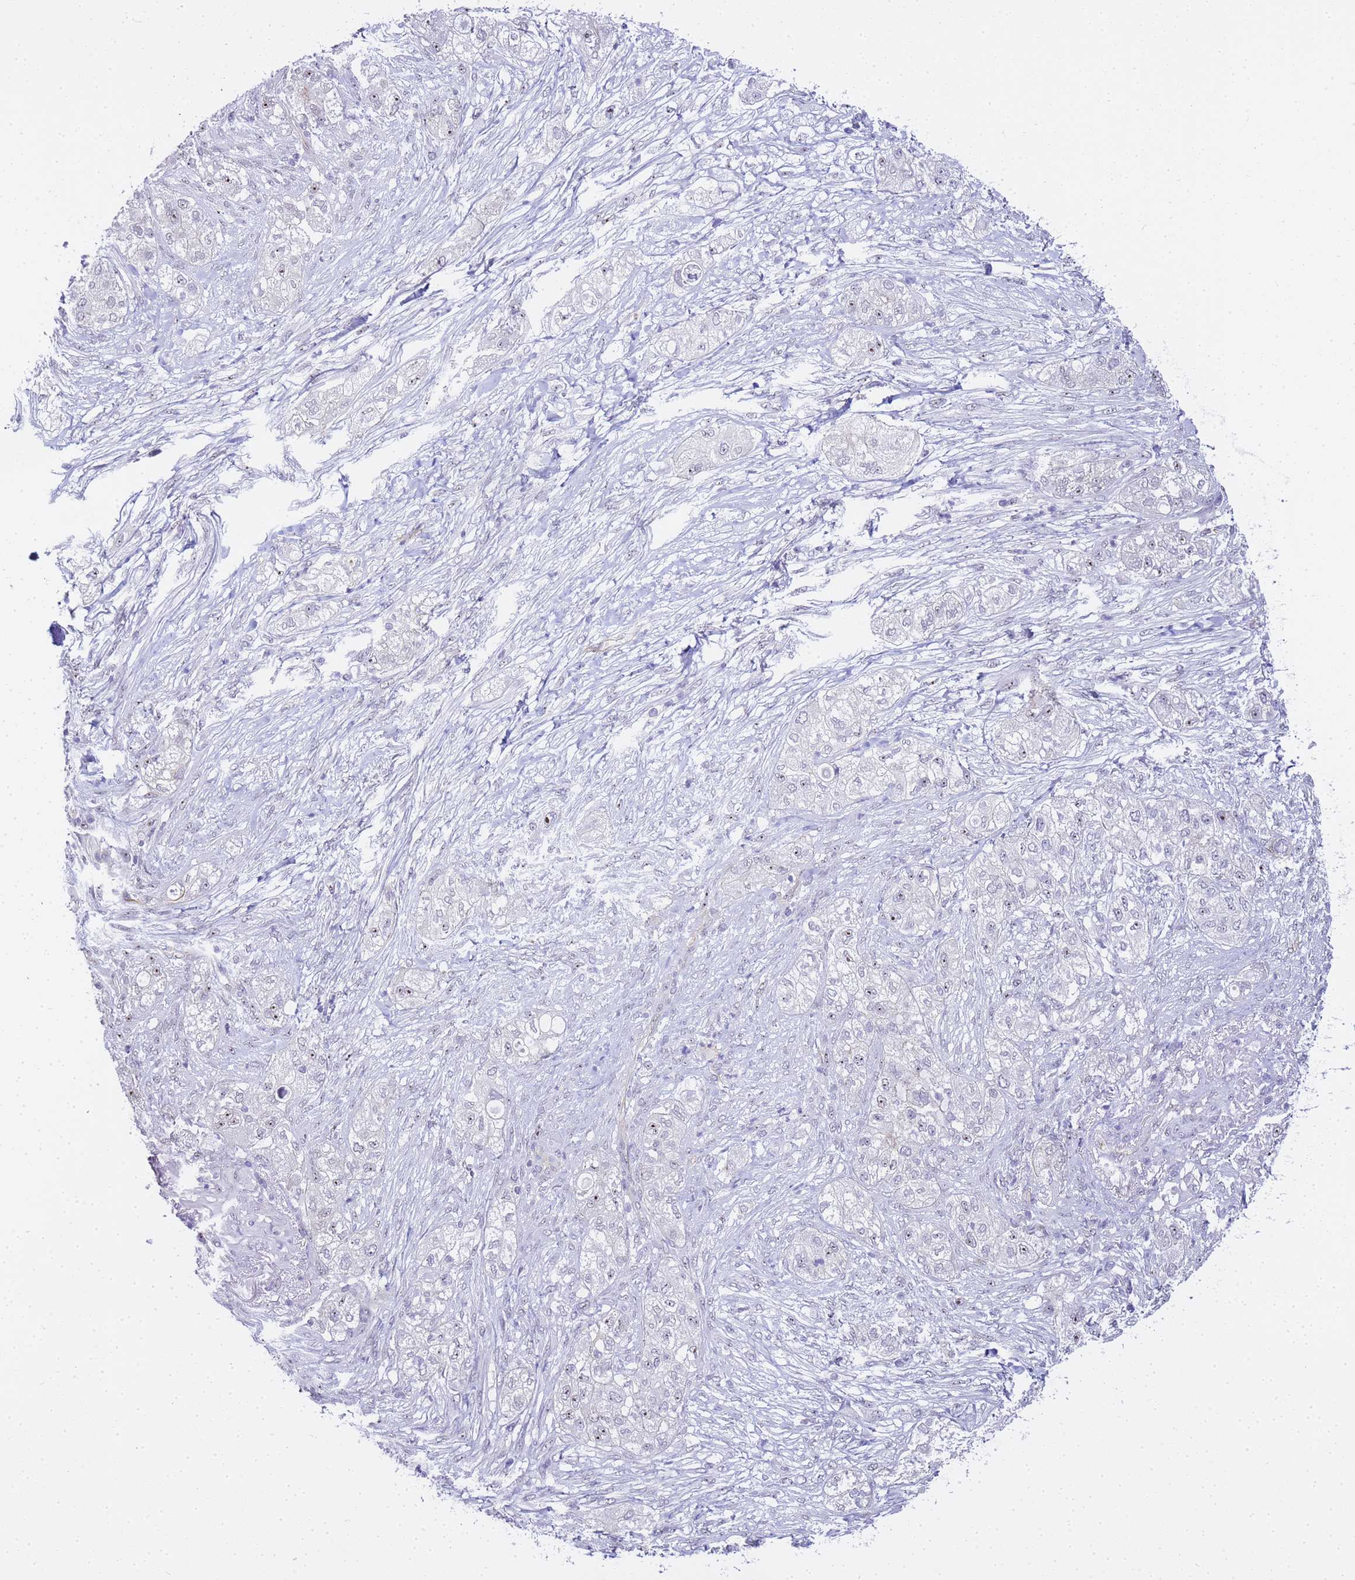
{"staining": {"intensity": "negative", "quantity": "none", "location": "none"}, "tissue": "pancreatic cancer", "cell_type": "Tumor cells", "image_type": "cancer", "snomed": [{"axis": "morphology", "description": "Adenocarcinoma, NOS"}, {"axis": "topography", "description": "Pancreas"}], "caption": "Protein analysis of pancreatic cancer shows no significant positivity in tumor cells.", "gene": "GON4L", "patient": {"sex": "female", "age": 78}}